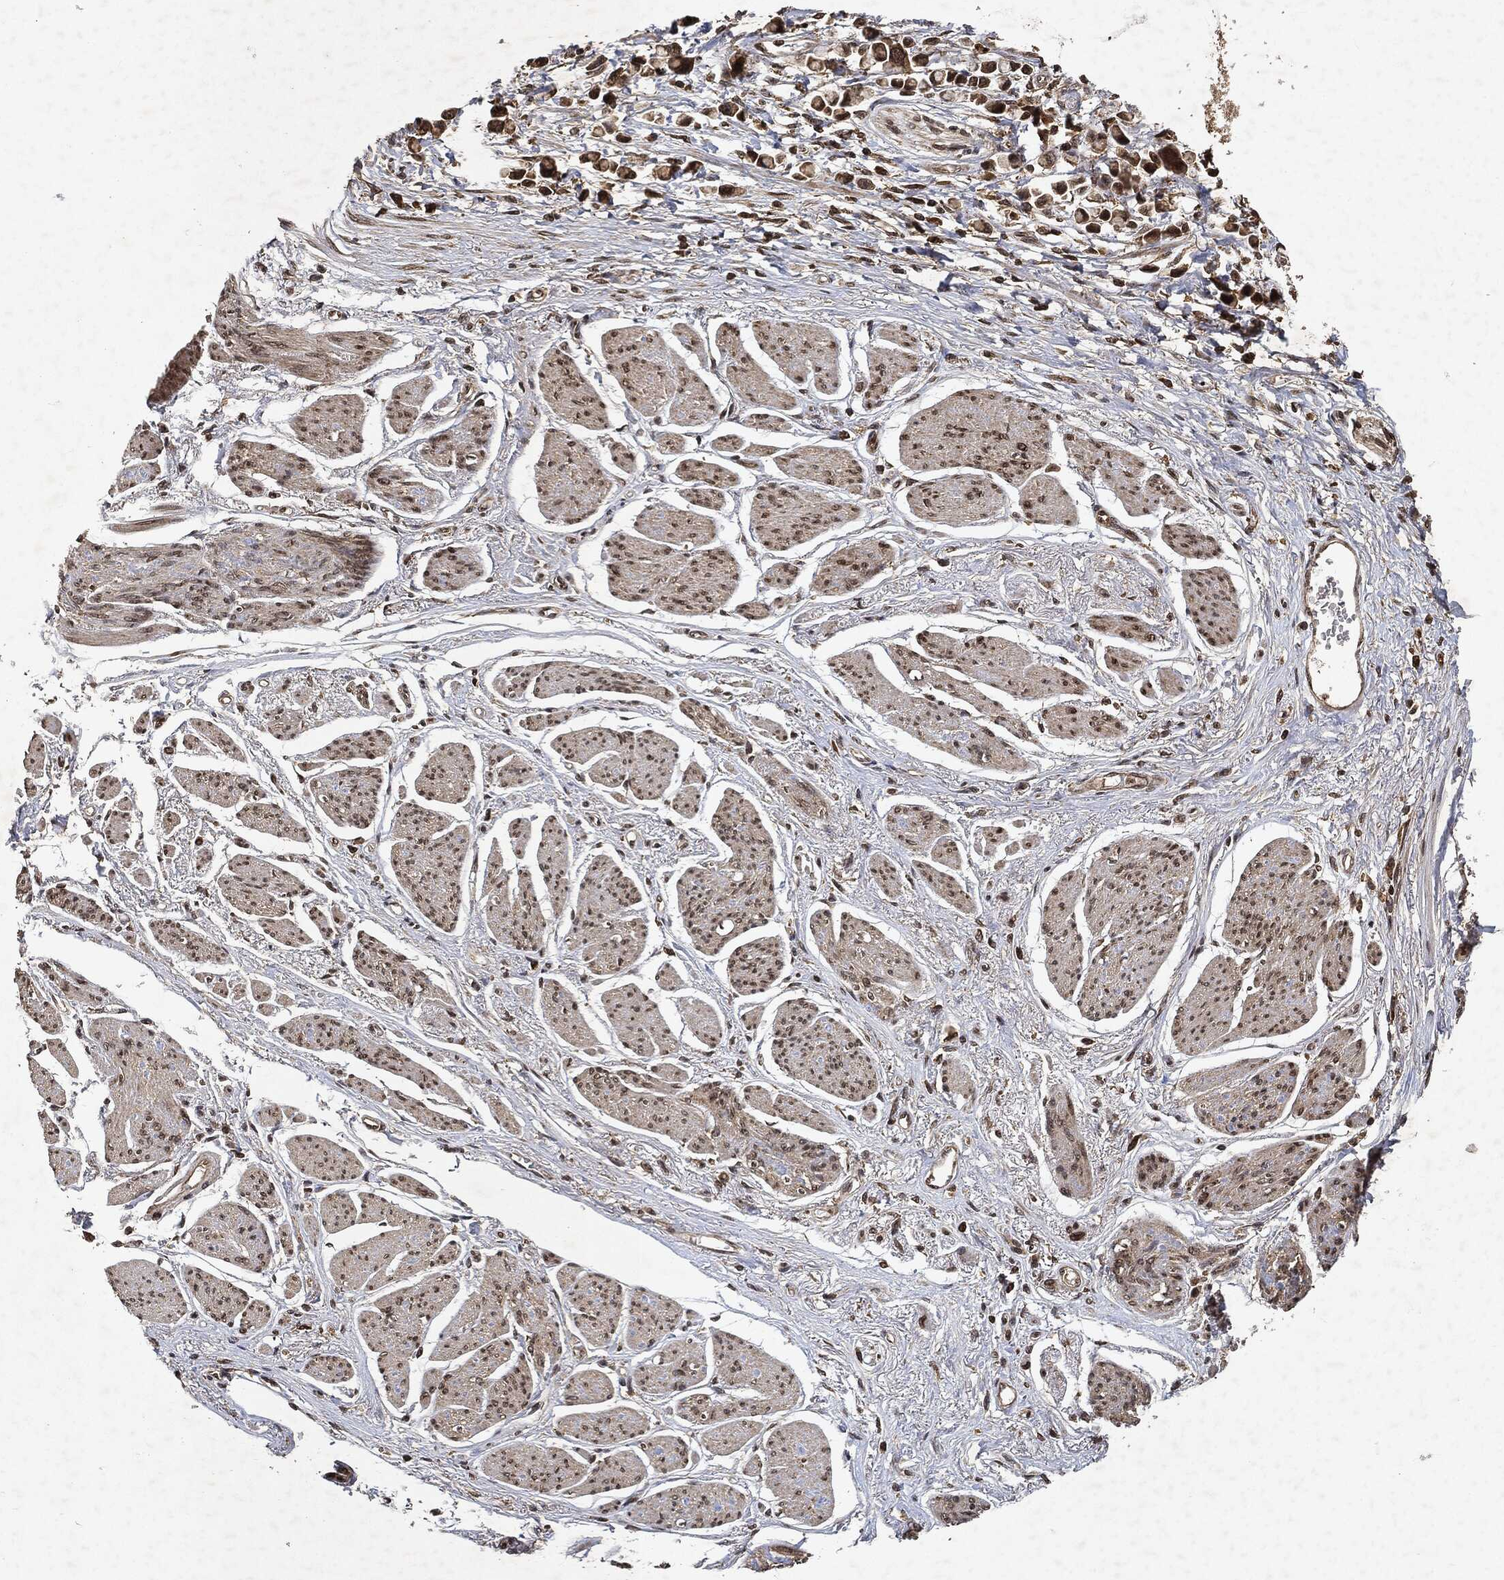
{"staining": {"intensity": "strong", "quantity": ">75%", "location": "cytoplasmic/membranous,nuclear"}, "tissue": "stomach cancer", "cell_type": "Tumor cells", "image_type": "cancer", "snomed": [{"axis": "morphology", "description": "Adenocarcinoma, NOS"}, {"axis": "topography", "description": "Stomach"}], "caption": "A histopathology image showing strong cytoplasmic/membranous and nuclear staining in approximately >75% of tumor cells in stomach adenocarcinoma, as visualized by brown immunohistochemical staining.", "gene": "ZNF226", "patient": {"sex": "female", "age": 81}}